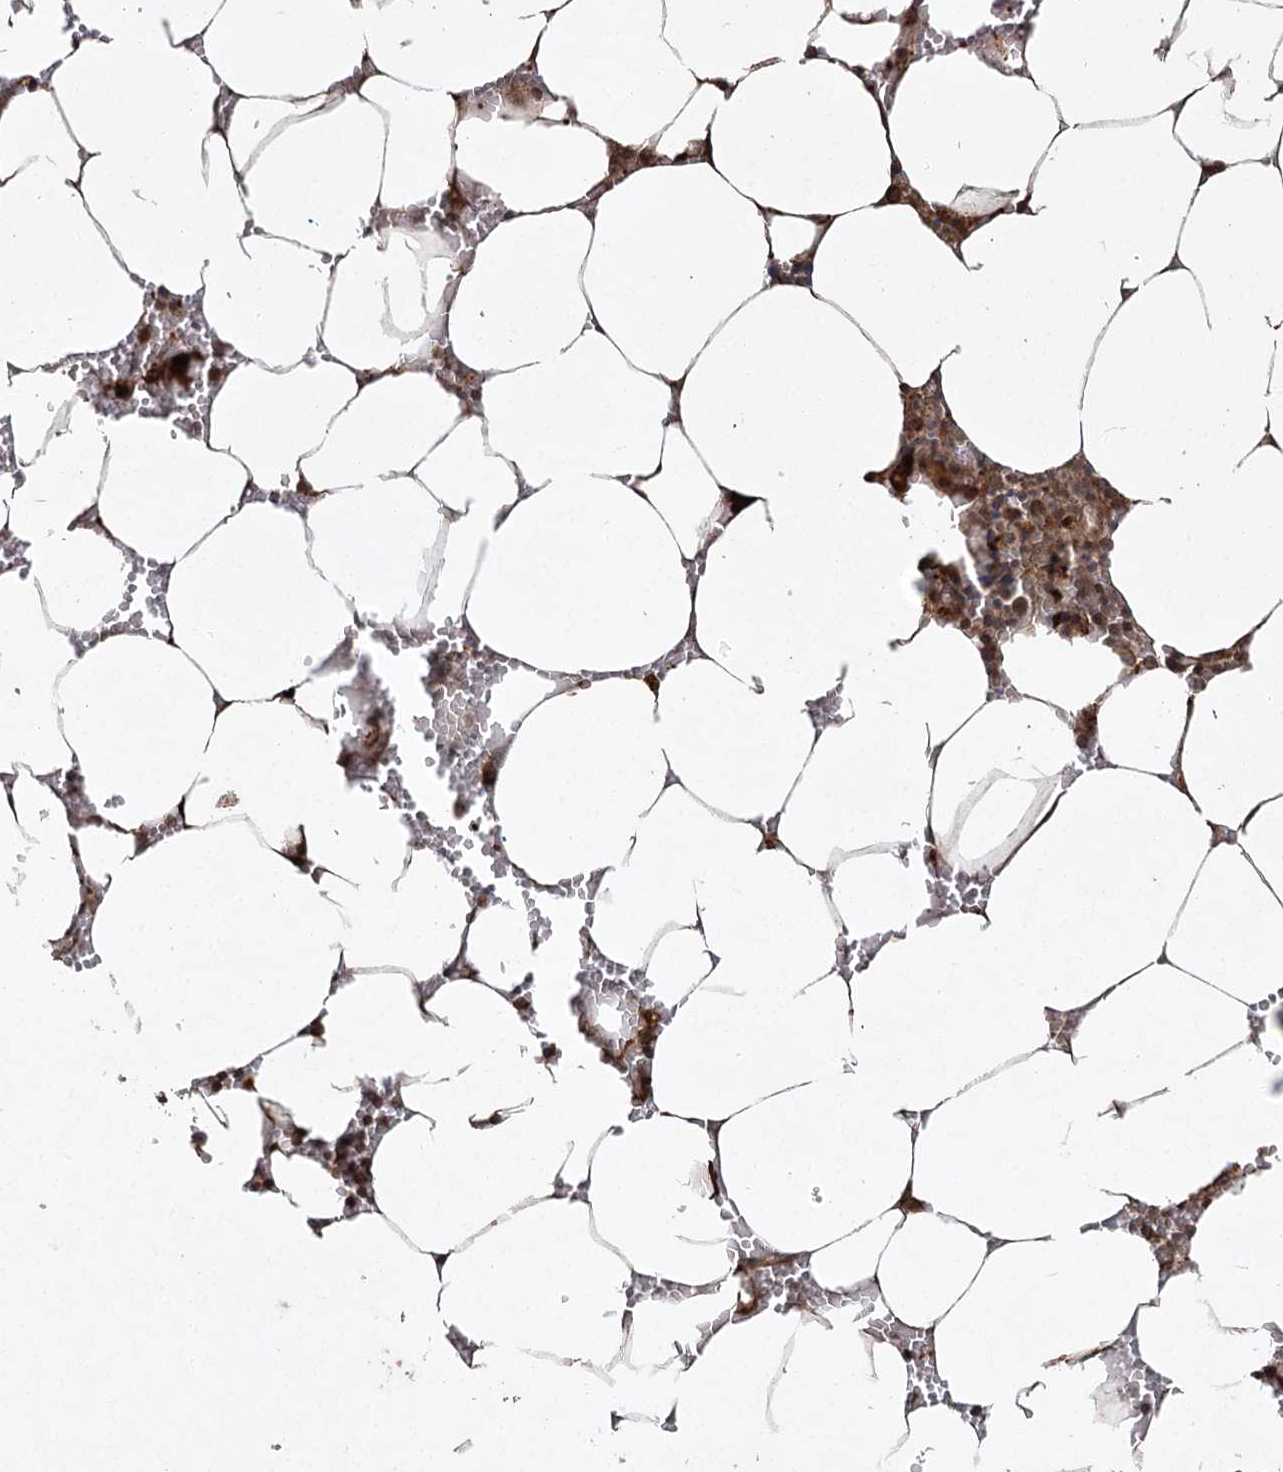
{"staining": {"intensity": "moderate", "quantity": "25%-75%", "location": "cytoplasmic/membranous"}, "tissue": "bone marrow", "cell_type": "Hematopoietic cells", "image_type": "normal", "snomed": [{"axis": "morphology", "description": "Normal tissue, NOS"}, {"axis": "topography", "description": "Bone marrow"}], "caption": "Unremarkable bone marrow reveals moderate cytoplasmic/membranous staining in about 25%-75% of hematopoietic cells, visualized by immunohistochemistry. Ihc stains the protein of interest in brown and the nuclei are stained blue.", "gene": "RPAP3", "patient": {"sex": "male", "age": 70}}